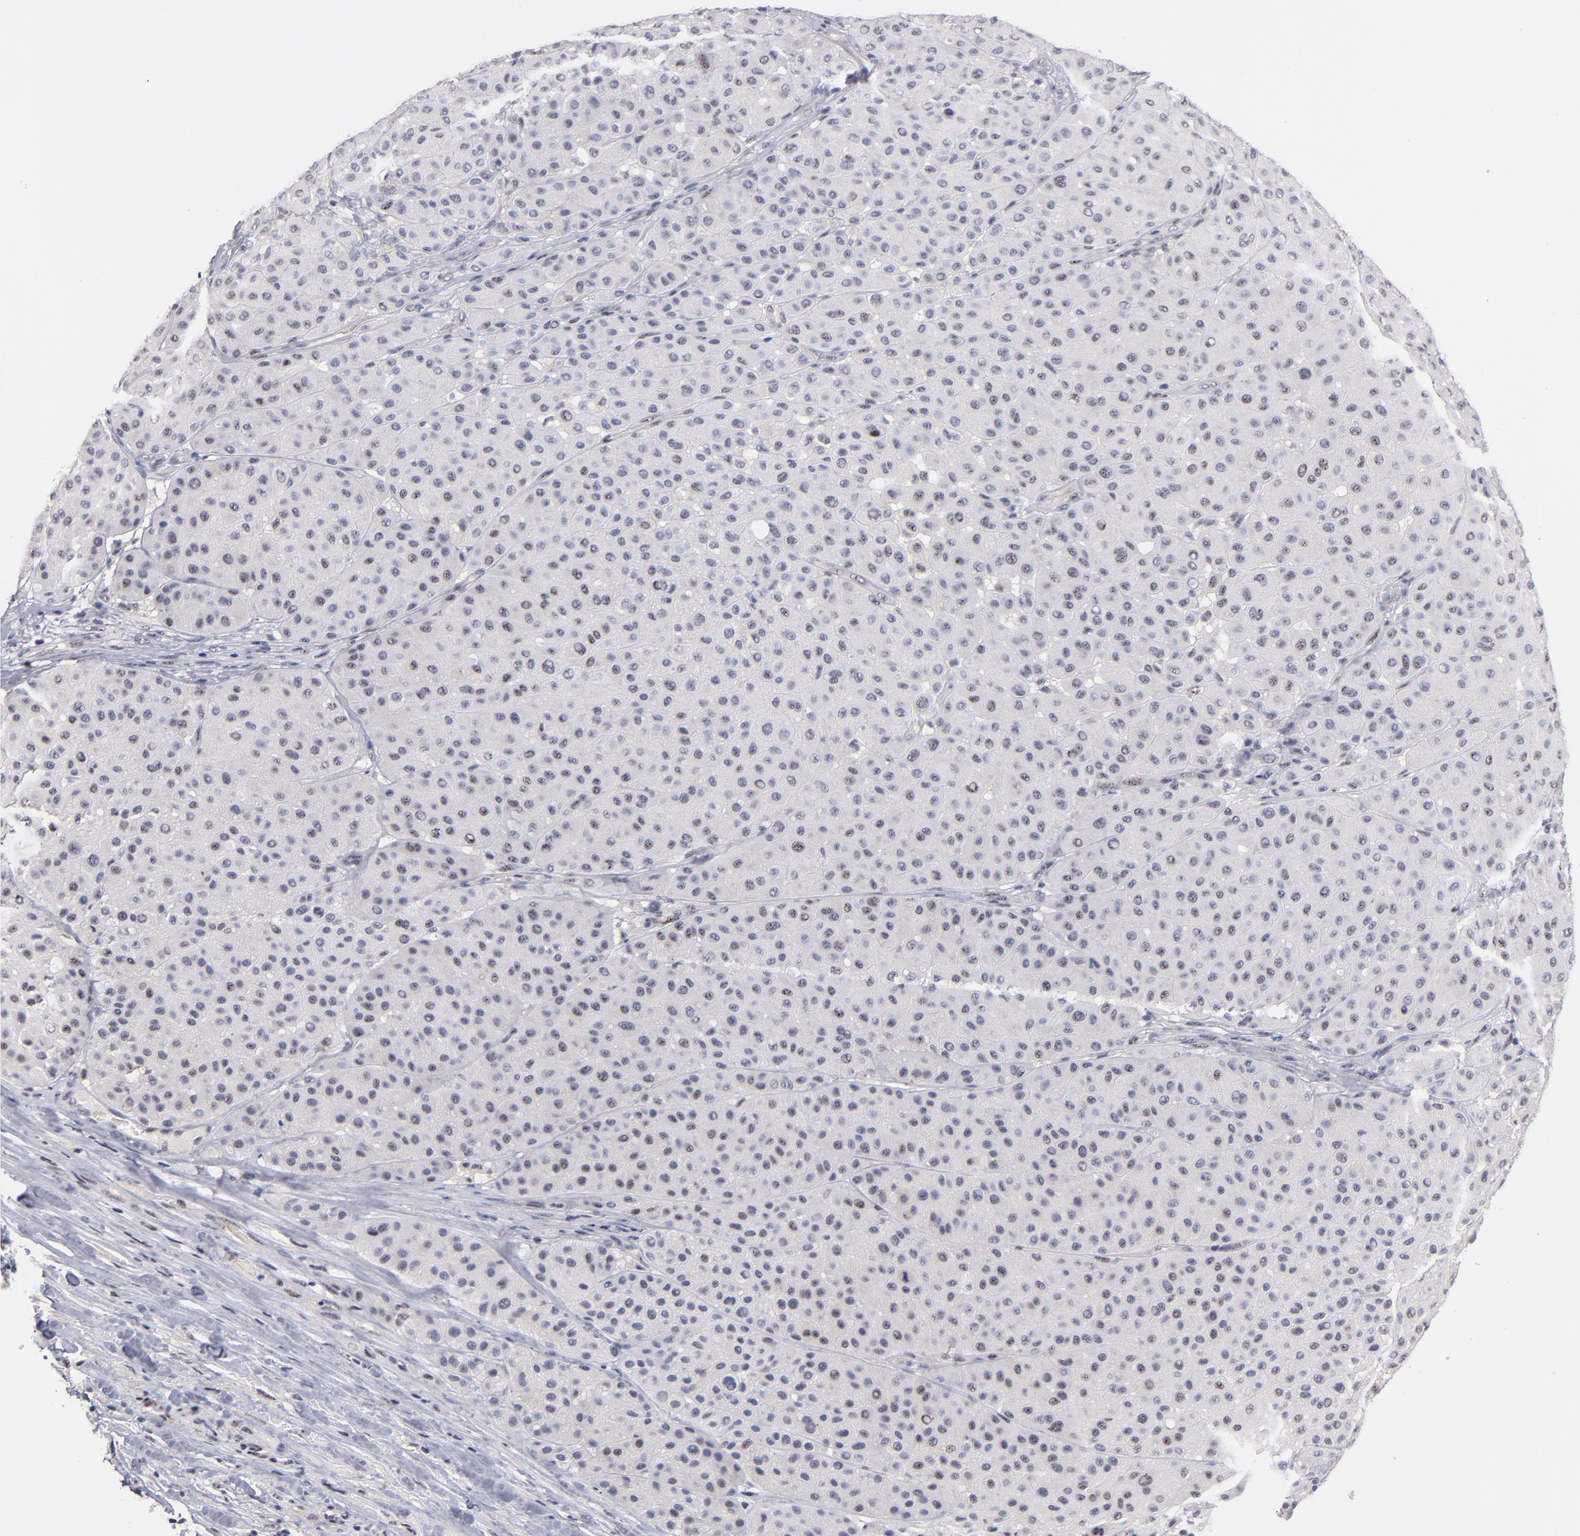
{"staining": {"intensity": "negative", "quantity": "none", "location": "none"}, "tissue": "melanoma", "cell_type": "Tumor cells", "image_type": "cancer", "snomed": [{"axis": "morphology", "description": "Normal tissue, NOS"}, {"axis": "morphology", "description": "Malignant melanoma, Metastatic site"}, {"axis": "topography", "description": "Skin"}], "caption": "This image is of malignant melanoma (metastatic site) stained with IHC to label a protein in brown with the nuclei are counter-stained blue. There is no expression in tumor cells. Nuclei are stained in blue.", "gene": "RAF1", "patient": {"sex": "male", "age": 41}}